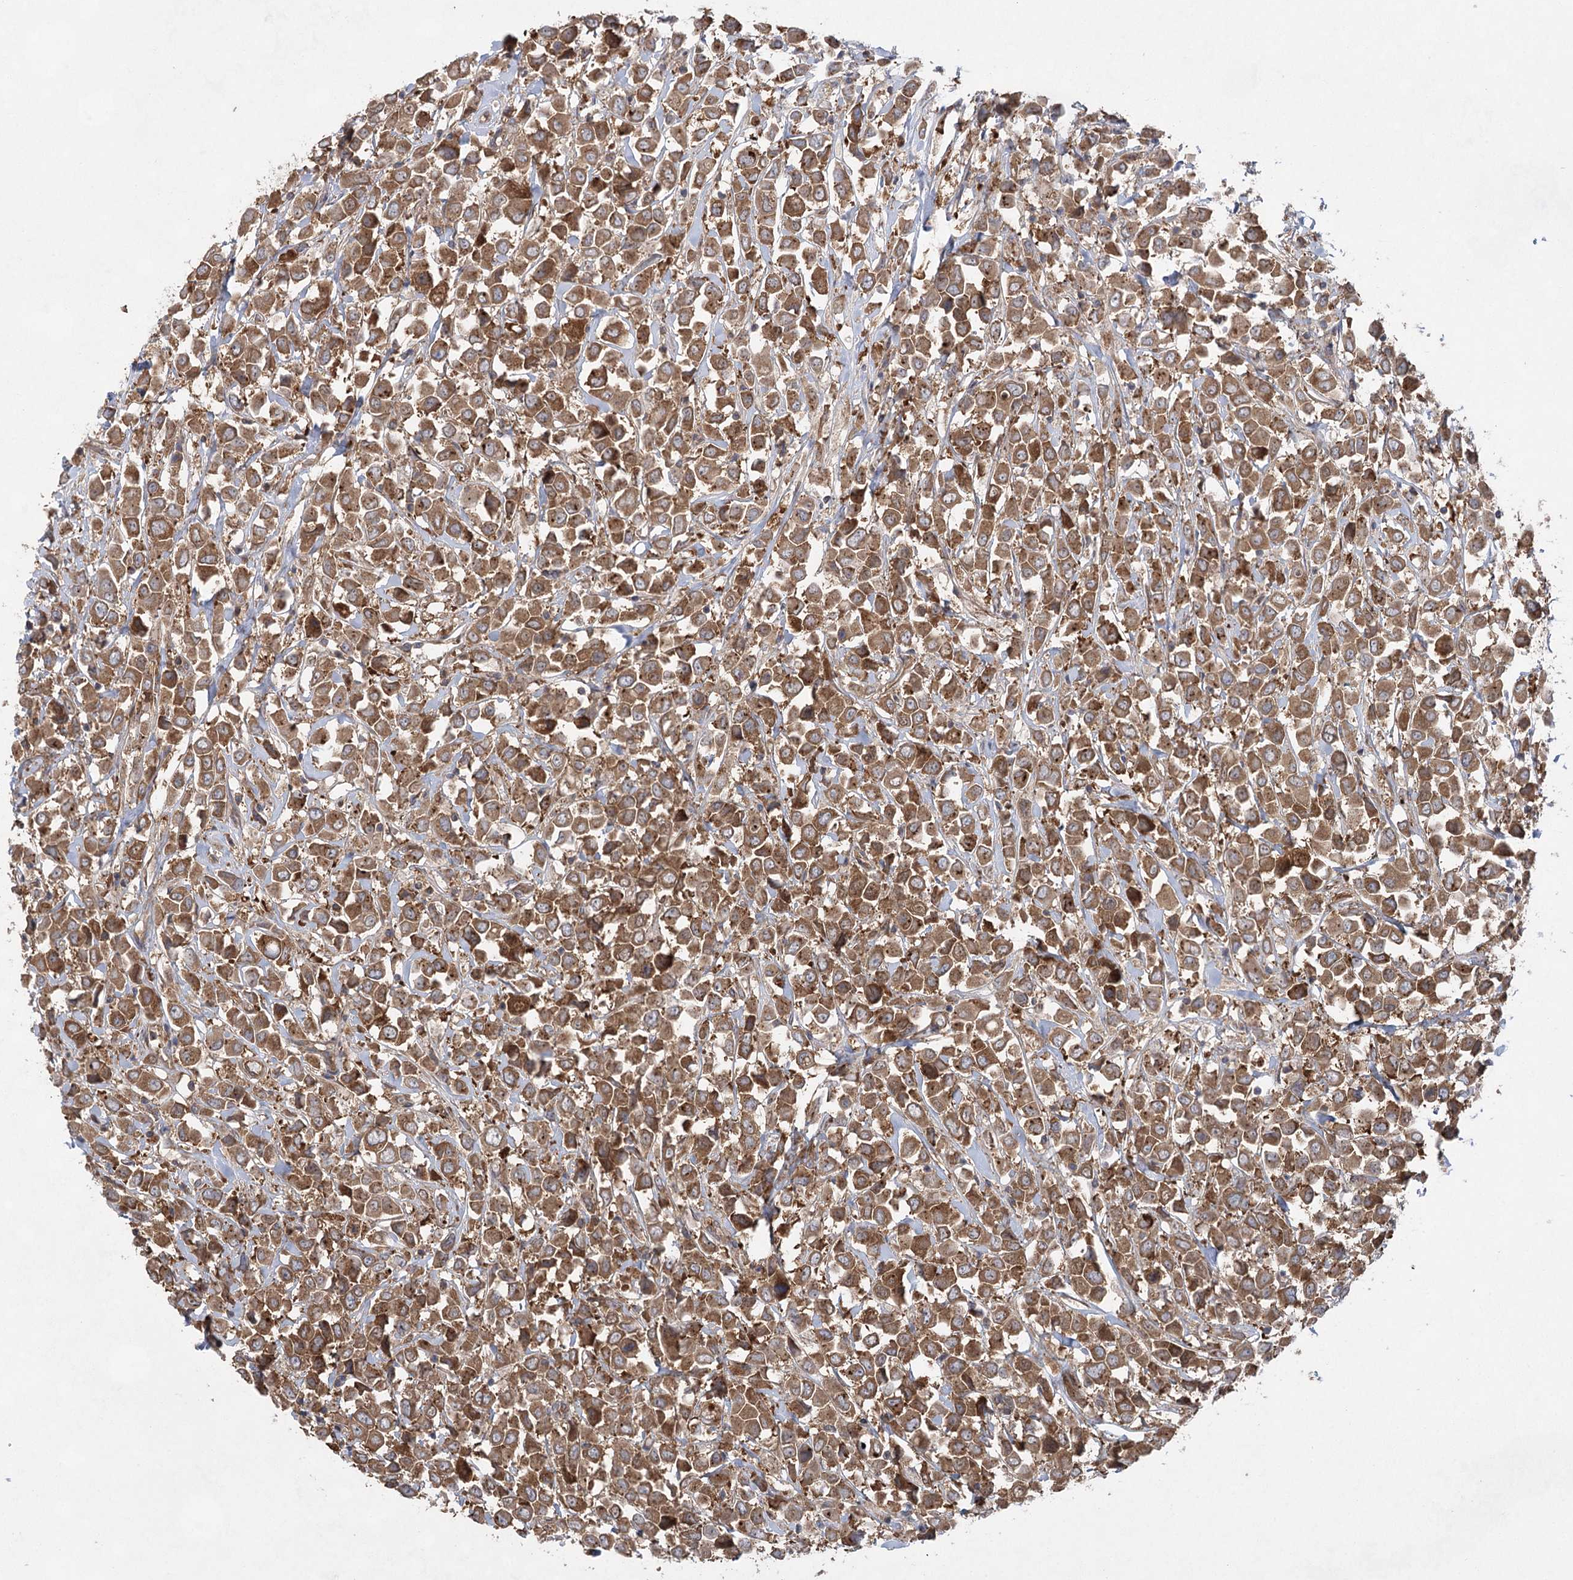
{"staining": {"intensity": "moderate", "quantity": ">75%", "location": "cytoplasmic/membranous"}, "tissue": "breast cancer", "cell_type": "Tumor cells", "image_type": "cancer", "snomed": [{"axis": "morphology", "description": "Duct carcinoma"}, {"axis": "topography", "description": "Breast"}], "caption": "Breast cancer stained with DAB (3,3'-diaminobenzidine) IHC shows medium levels of moderate cytoplasmic/membranous positivity in approximately >75% of tumor cells. (Brightfield microscopy of DAB IHC at high magnification).", "gene": "EIF3A", "patient": {"sex": "female", "age": 61}}